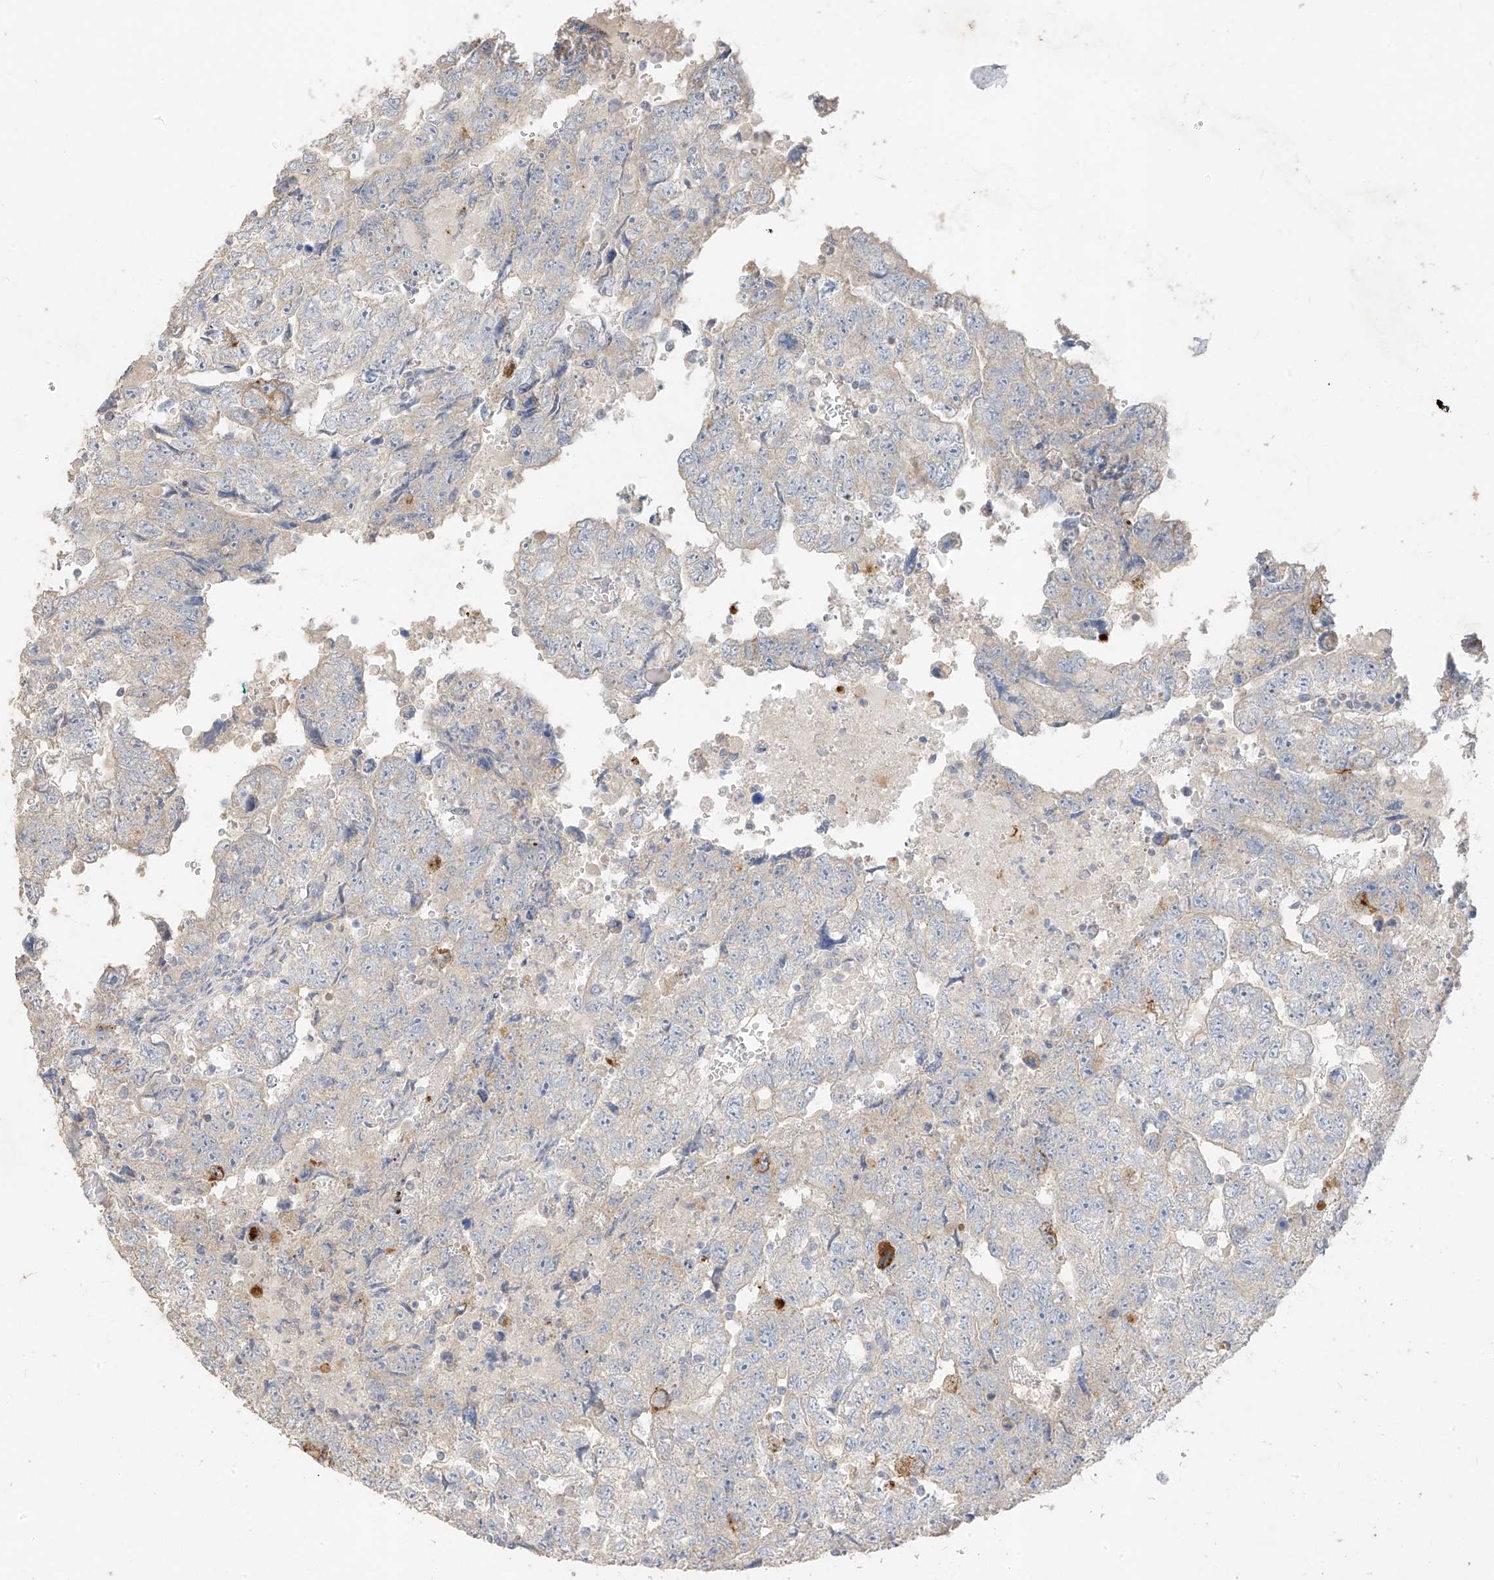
{"staining": {"intensity": "negative", "quantity": "none", "location": "none"}, "tissue": "testis cancer", "cell_type": "Tumor cells", "image_type": "cancer", "snomed": [{"axis": "morphology", "description": "Carcinoma, Embryonal, NOS"}, {"axis": "topography", "description": "Testis"}], "caption": "This is an immunohistochemistry (IHC) micrograph of human testis cancer (embryonal carcinoma). There is no staining in tumor cells.", "gene": "ZZEF1", "patient": {"sex": "male", "age": 36}}